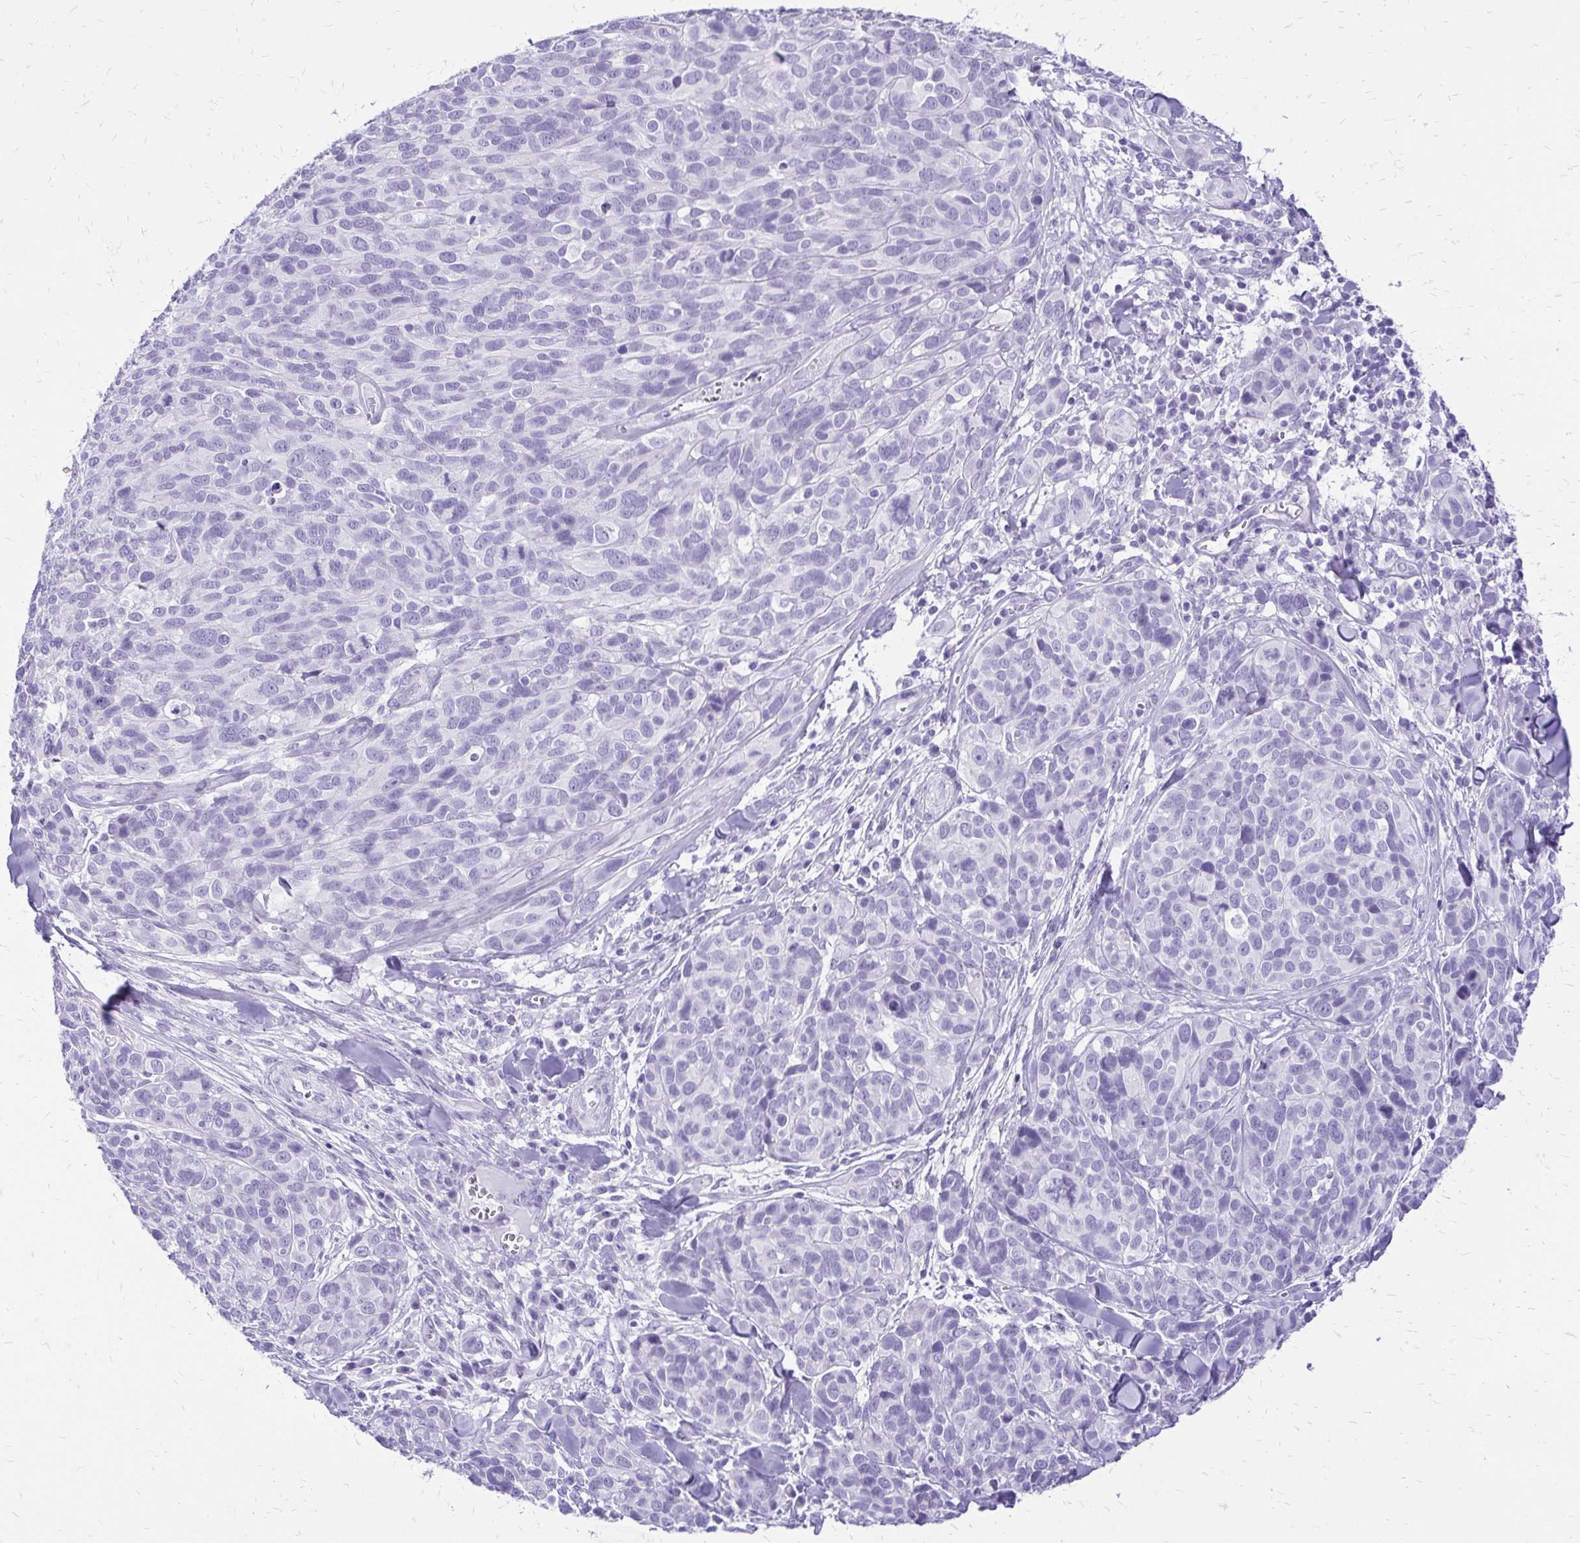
{"staining": {"intensity": "negative", "quantity": "none", "location": "none"}, "tissue": "melanoma", "cell_type": "Tumor cells", "image_type": "cancer", "snomed": [{"axis": "morphology", "description": "Malignant melanoma, NOS"}, {"axis": "topography", "description": "Skin"}], "caption": "An immunohistochemistry (IHC) histopathology image of malignant melanoma is shown. There is no staining in tumor cells of malignant melanoma. The staining is performed using DAB brown chromogen with nuclei counter-stained in using hematoxylin.", "gene": "SLC32A1", "patient": {"sex": "male", "age": 51}}